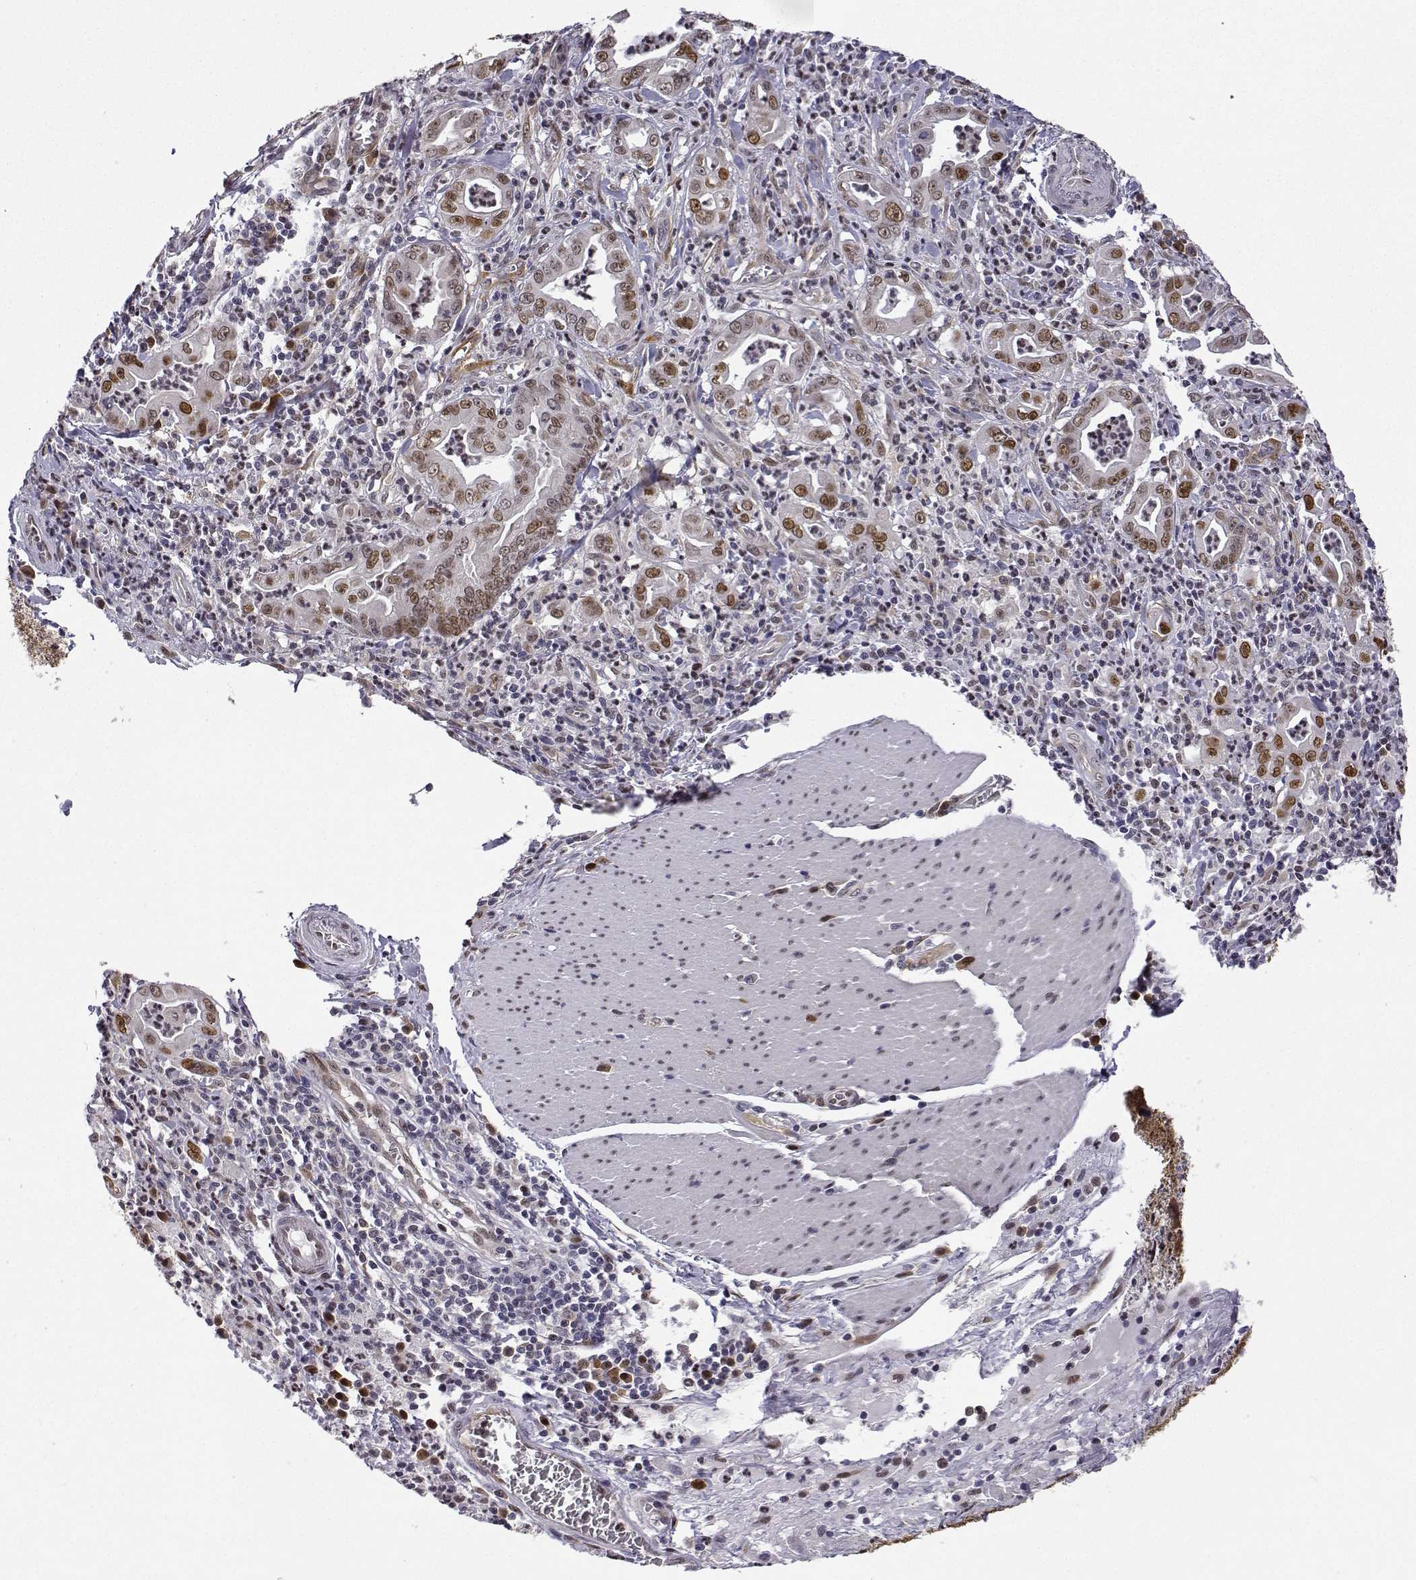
{"staining": {"intensity": "moderate", "quantity": ">75%", "location": "nuclear"}, "tissue": "stomach cancer", "cell_type": "Tumor cells", "image_type": "cancer", "snomed": [{"axis": "morphology", "description": "Adenocarcinoma, NOS"}, {"axis": "topography", "description": "Stomach, upper"}], "caption": "A brown stain shows moderate nuclear positivity of a protein in human stomach adenocarcinoma tumor cells. (brown staining indicates protein expression, while blue staining denotes nuclei).", "gene": "PHGDH", "patient": {"sex": "female", "age": 79}}